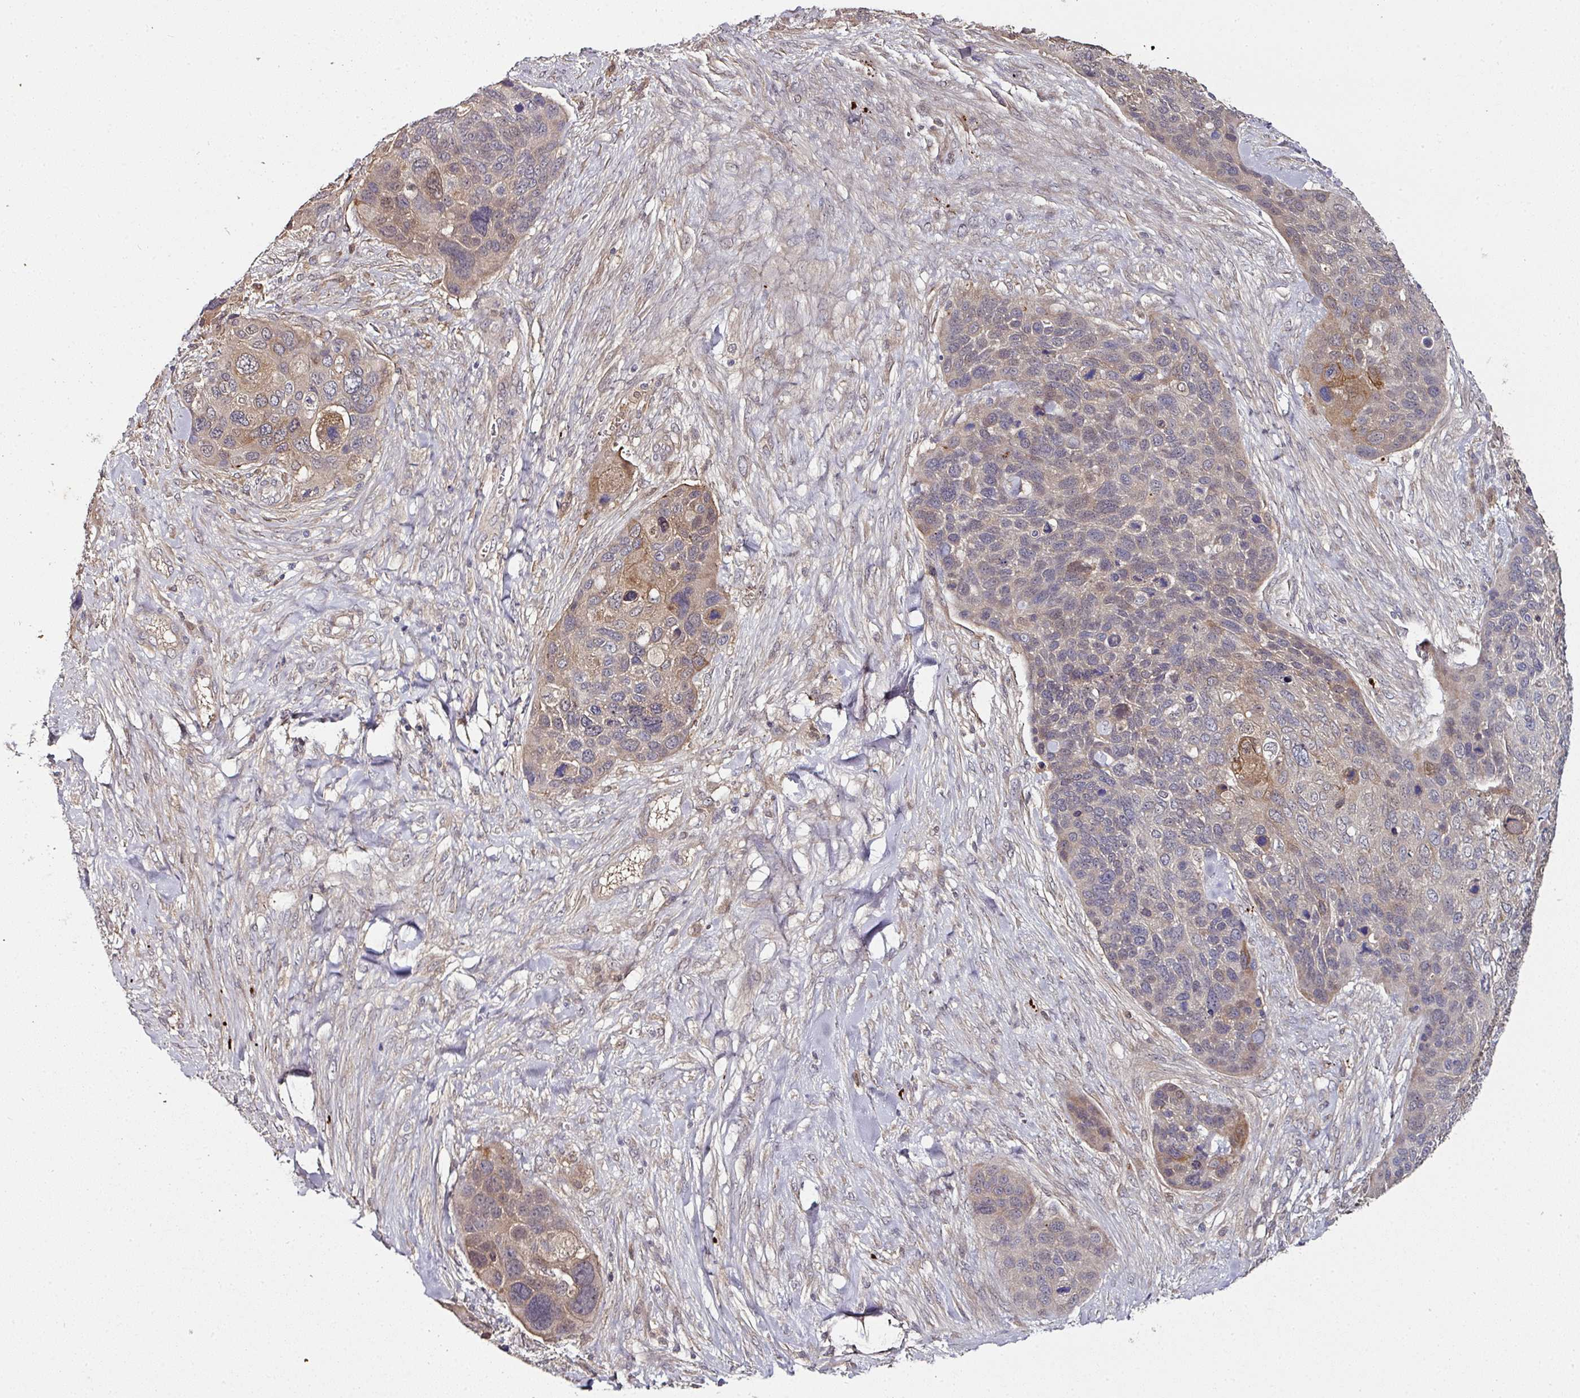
{"staining": {"intensity": "moderate", "quantity": "25%-75%", "location": "cytoplasmic/membranous"}, "tissue": "skin cancer", "cell_type": "Tumor cells", "image_type": "cancer", "snomed": [{"axis": "morphology", "description": "Basal cell carcinoma"}, {"axis": "topography", "description": "Skin"}], "caption": "High-power microscopy captured an IHC histopathology image of basal cell carcinoma (skin), revealing moderate cytoplasmic/membranous positivity in approximately 25%-75% of tumor cells.", "gene": "CTDSP2", "patient": {"sex": "female", "age": 74}}